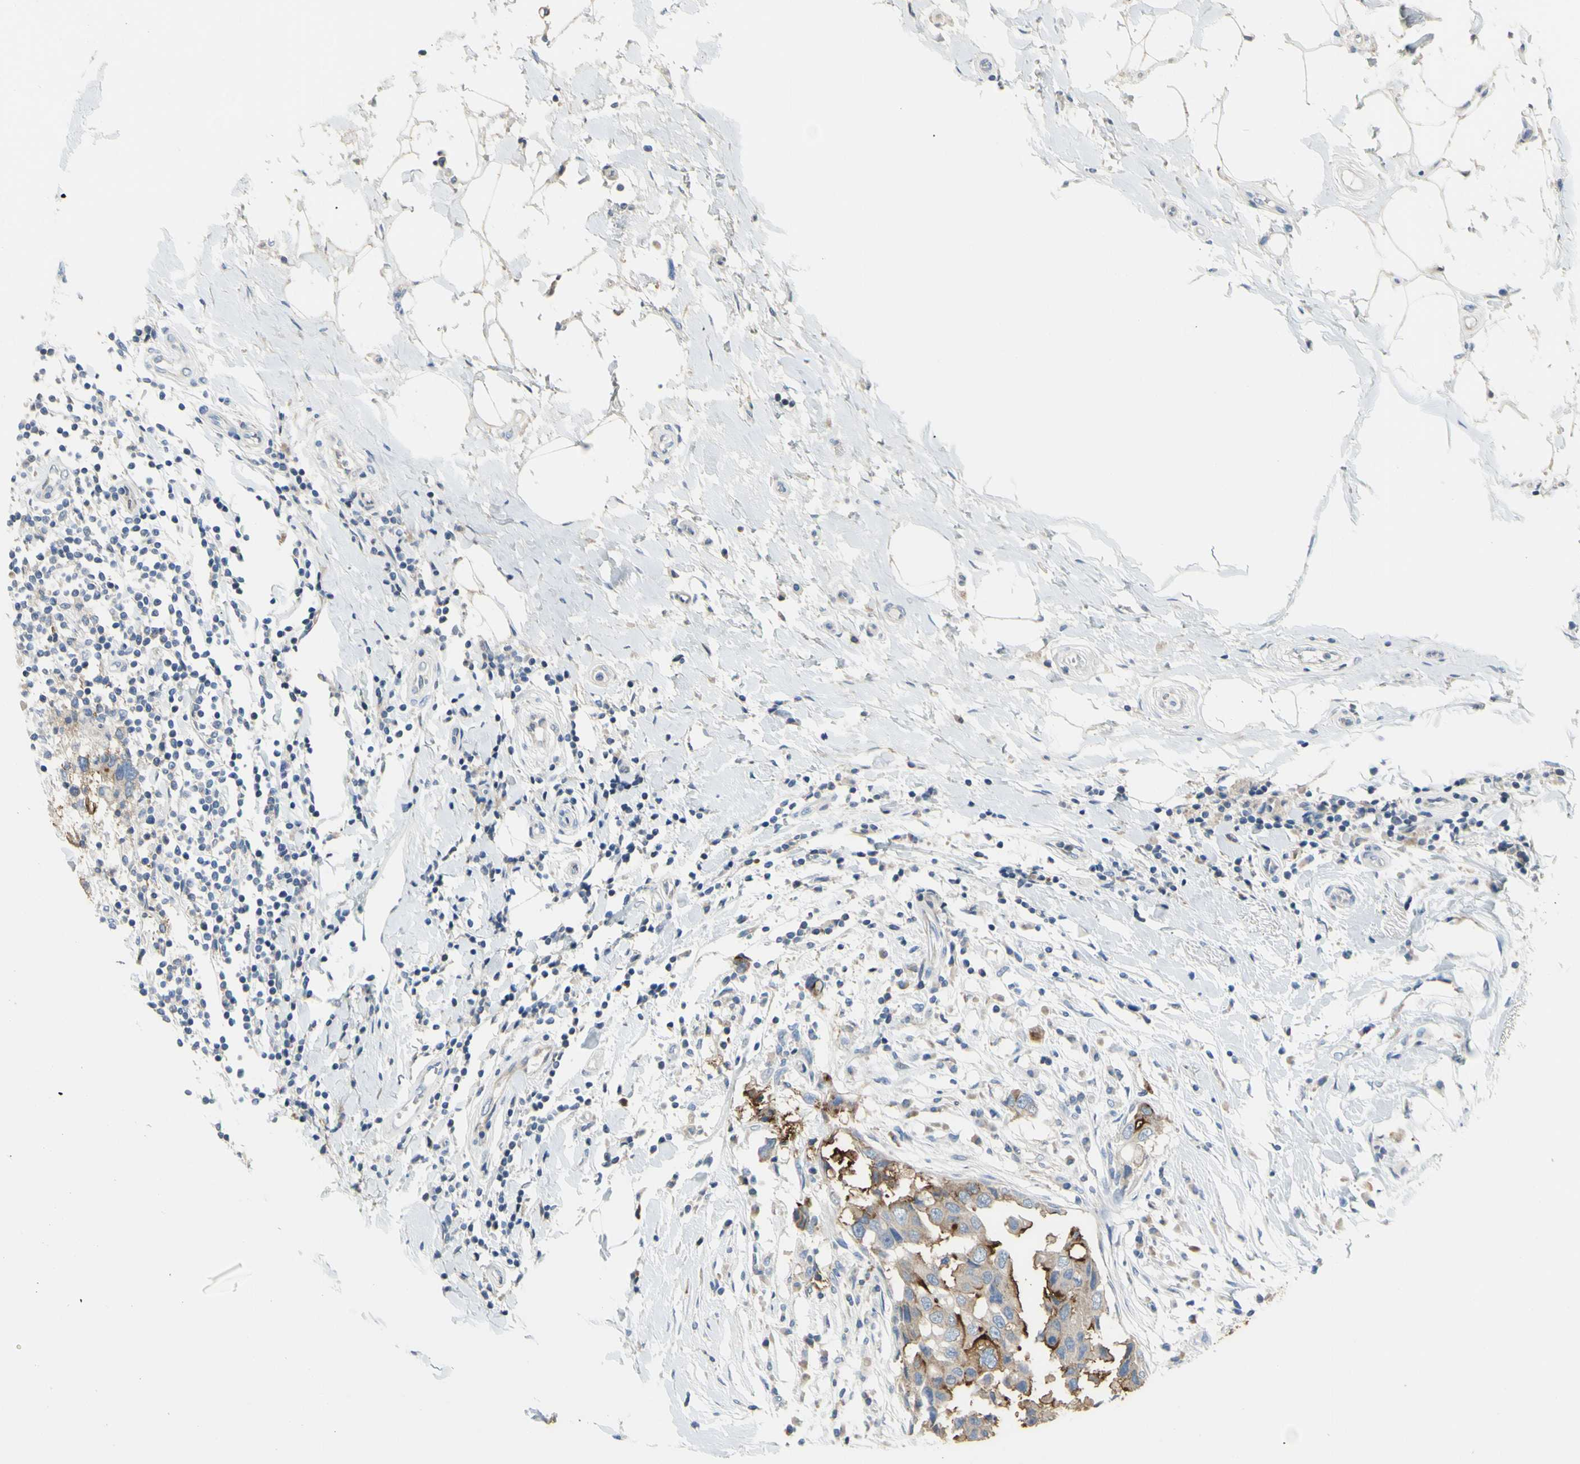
{"staining": {"intensity": "weak", "quantity": ">75%", "location": "cytoplasmic/membranous"}, "tissue": "breast cancer", "cell_type": "Tumor cells", "image_type": "cancer", "snomed": [{"axis": "morphology", "description": "Duct carcinoma"}, {"axis": "topography", "description": "Breast"}], "caption": "Immunohistochemical staining of human breast cancer demonstrates weak cytoplasmic/membranous protein positivity in about >75% of tumor cells. (DAB (3,3'-diaminobenzidine) IHC with brightfield microscopy, high magnification).", "gene": "MUC1", "patient": {"sex": "female", "age": 27}}